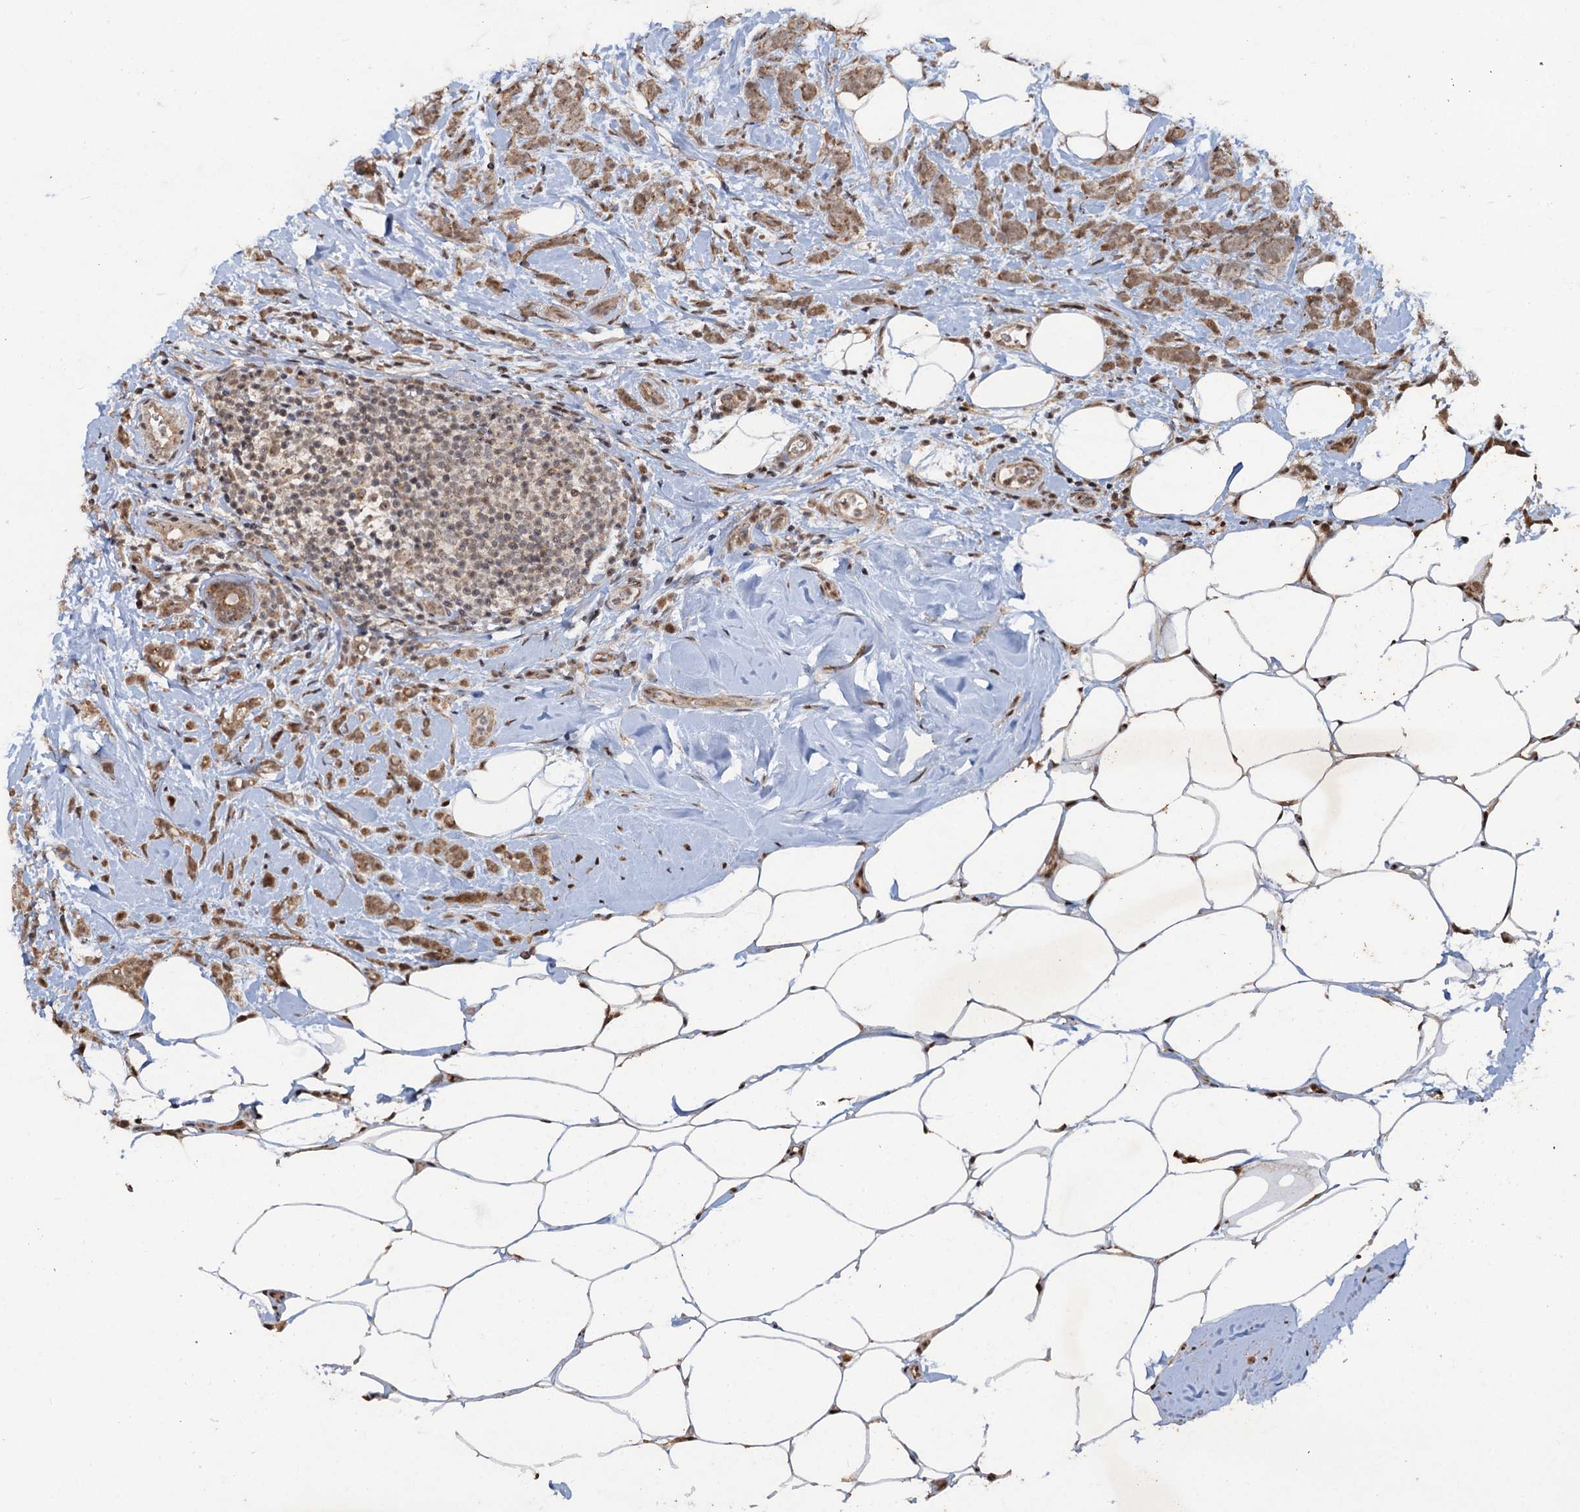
{"staining": {"intensity": "moderate", "quantity": ">75%", "location": "cytoplasmic/membranous,nuclear"}, "tissue": "breast cancer", "cell_type": "Tumor cells", "image_type": "cancer", "snomed": [{"axis": "morphology", "description": "Lobular carcinoma"}, {"axis": "topography", "description": "Breast"}], "caption": "Moderate cytoplasmic/membranous and nuclear expression for a protein is identified in approximately >75% of tumor cells of lobular carcinoma (breast) using IHC.", "gene": "REP15", "patient": {"sex": "female", "age": 58}}